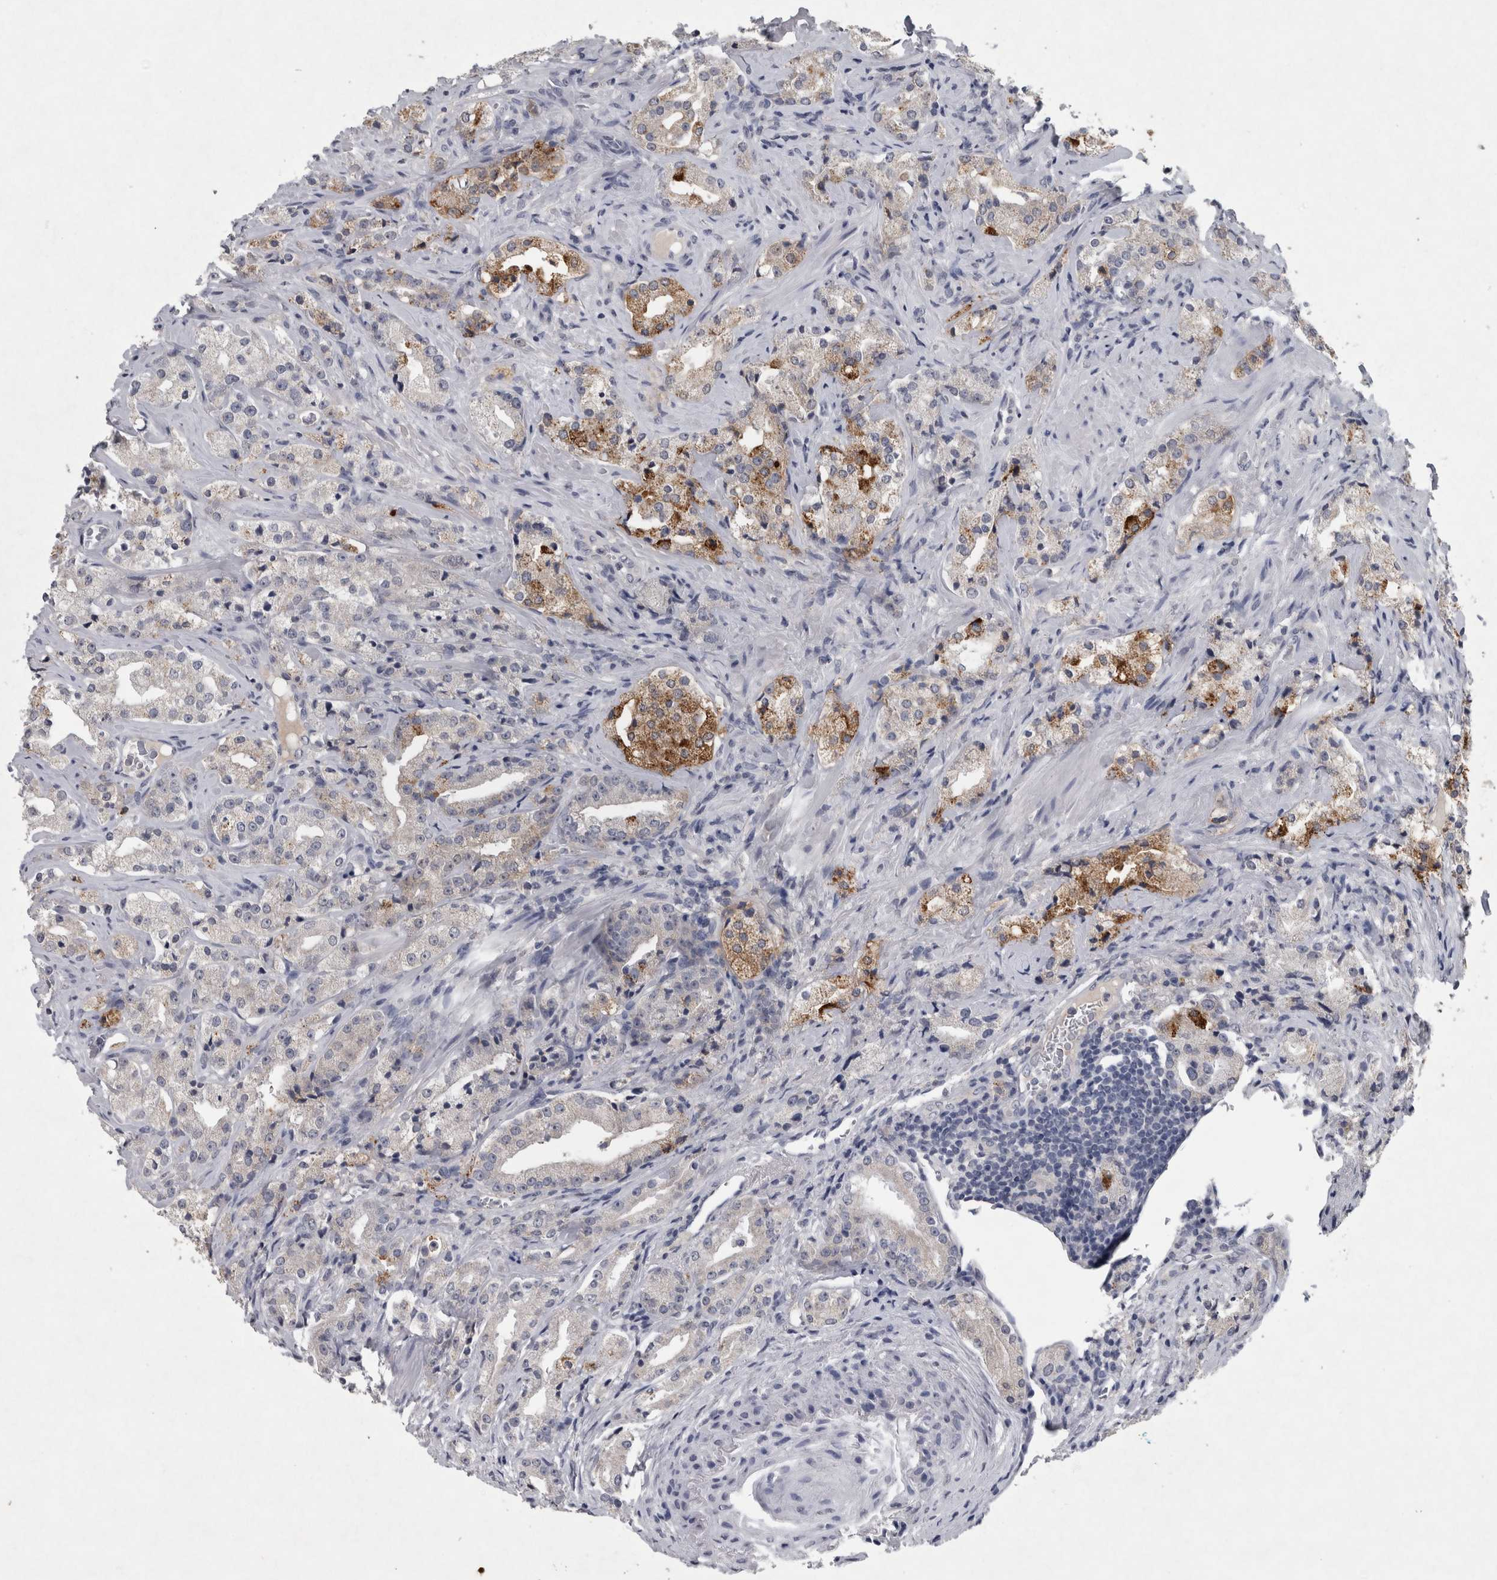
{"staining": {"intensity": "moderate", "quantity": "25%-75%", "location": "cytoplasmic/membranous"}, "tissue": "prostate cancer", "cell_type": "Tumor cells", "image_type": "cancer", "snomed": [{"axis": "morphology", "description": "Adenocarcinoma, High grade"}, {"axis": "topography", "description": "Prostate"}], "caption": "A medium amount of moderate cytoplasmic/membranous staining is appreciated in approximately 25%-75% of tumor cells in prostate cancer tissue.", "gene": "WNT7A", "patient": {"sex": "male", "age": 63}}